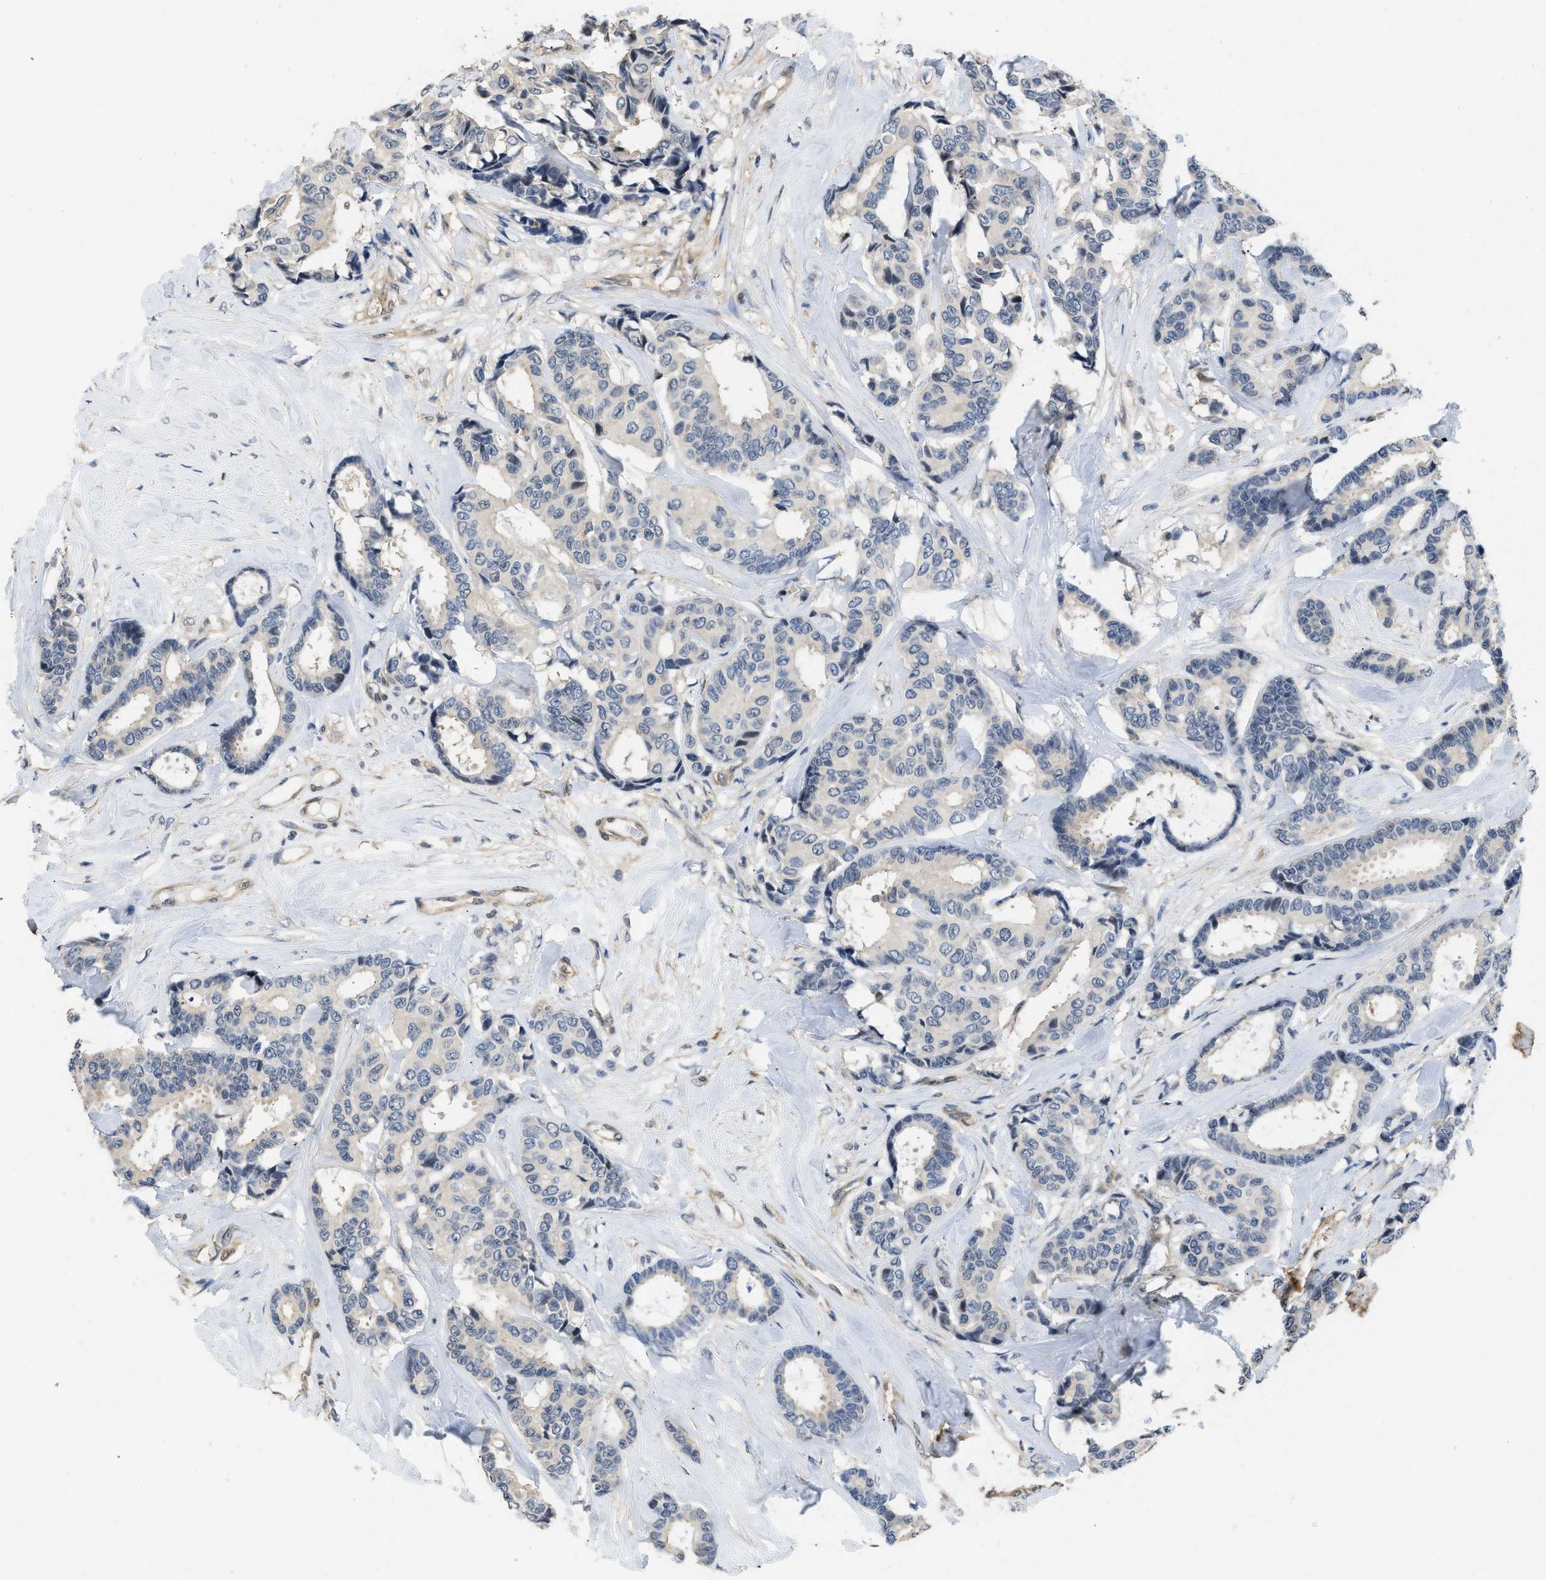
{"staining": {"intensity": "negative", "quantity": "none", "location": "none"}, "tissue": "breast cancer", "cell_type": "Tumor cells", "image_type": "cancer", "snomed": [{"axis": "morphology", "description": "Duct carcinoma"}, {"axis": "topography", "description": "Breast"}], "caption": "An image of human invasive ductal carcinoma (breast) is negative for staining in tumor cells. (DAB immunohistochemistry with hematoxylin counter stain).", "gene": "TES", "patient": {"sex": "female", "age": 87}}